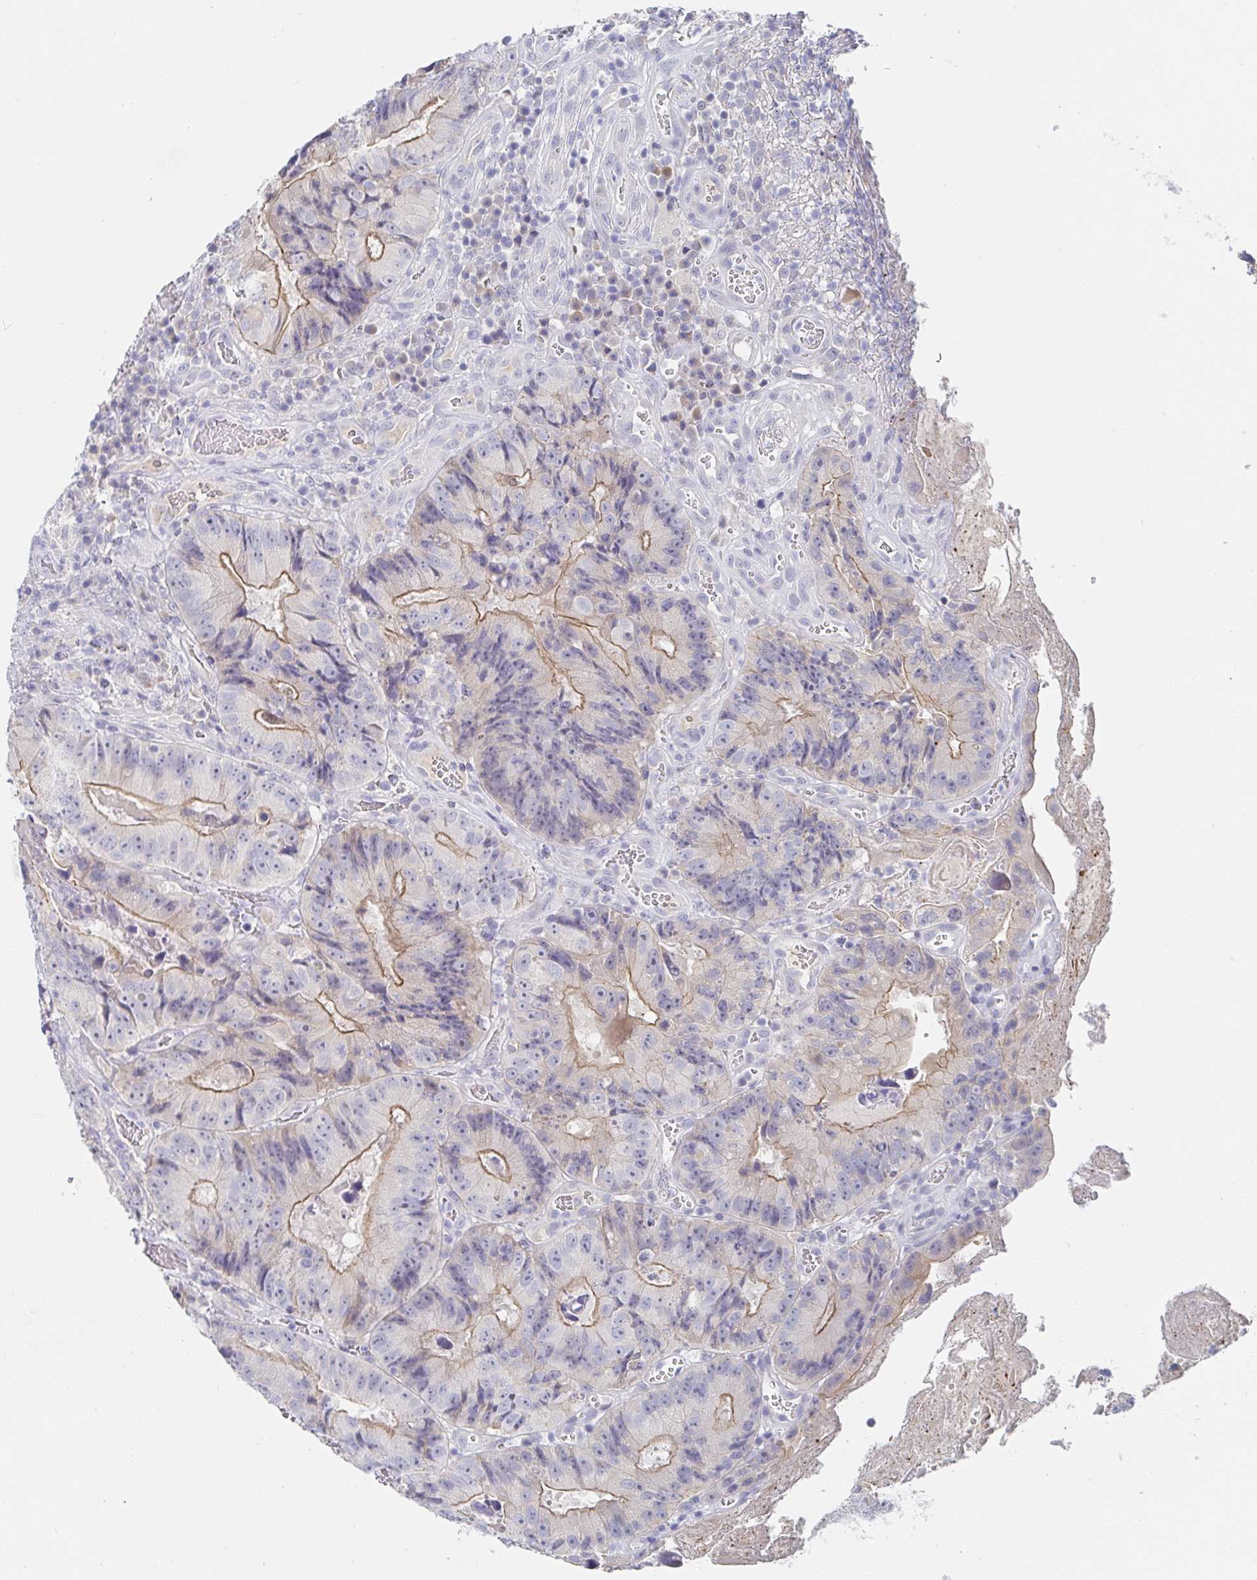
{"staining": {"intensity": "moderate", "quantity": "25%-75%", "location": "cytoplasmic/membranous"}, "tissue": "colorectal cancer", "cell_type": "Tumor cells", "image_type": "cancer", "snomed": [{"axis": "morphology", "description": "Adenocarcinoma, NOS"}, {"axis": "topography", "description": "Colon"}], "caption": "An immunohistochemistry histopathology image of tumor tissue is shown. Protein staining in brown highlights moderate cytoplasmic/membranous positivity in colorectal cancer within tumor cells.", "gene": "ZNF430", "patient": {"sex": "female", "age": 86}}